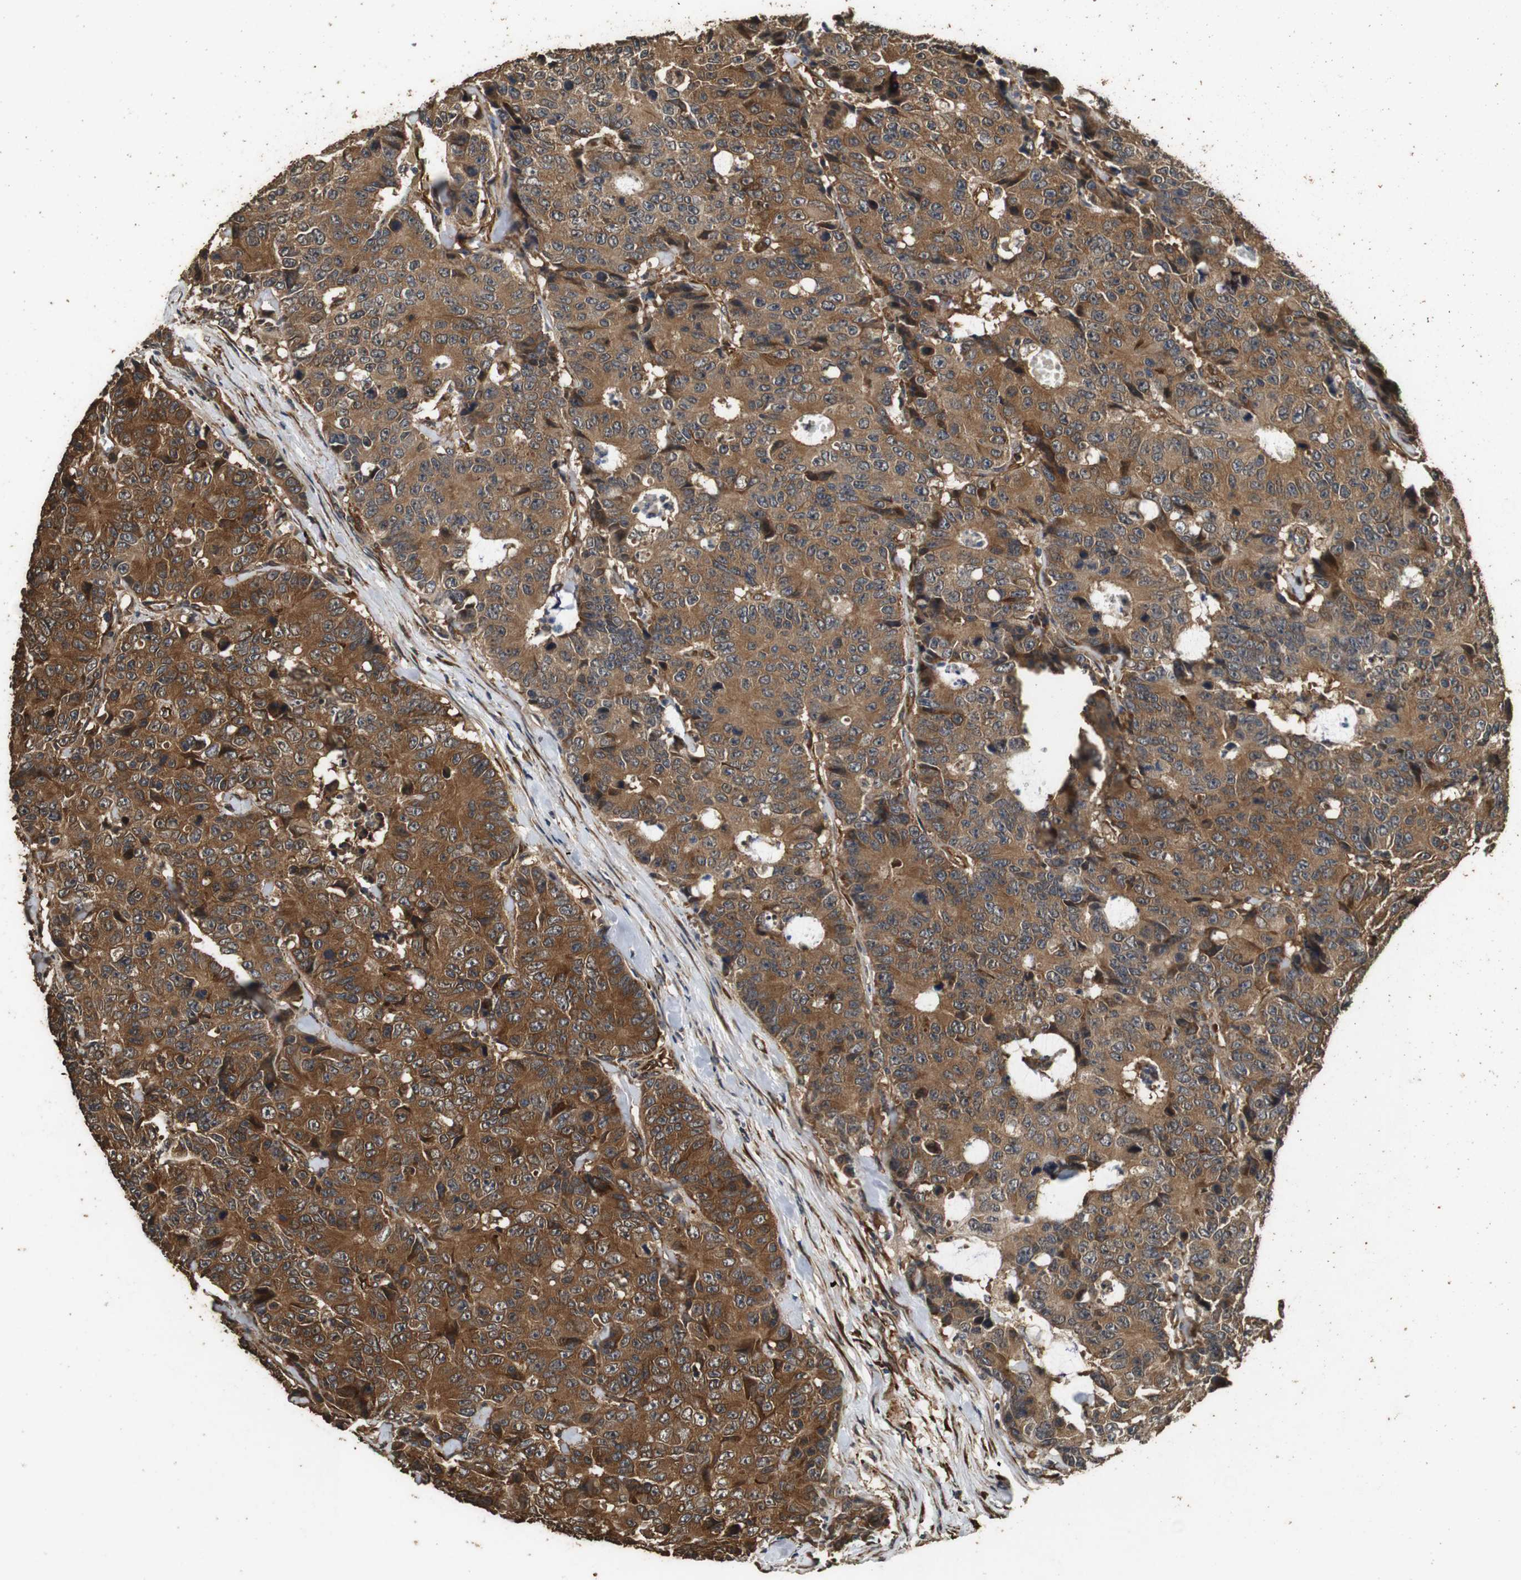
{"staining": {"intensity": "moderate", "quantity": ">75%", "location": "cytoplasmic/membranous"}, "tissue": "colorectal cancer", "cell_type": "Tumor cells", "image_type": "cancer", "snomed": [{"axis": "morphology", "description": "Adenocarcinoma, NOS"}, {"axis": "topography", "description": "Colon"}], "caption": "There is medium levels of moderate cytoplasmic/membranous expression in tumor cells of colorectal cancer, as demonstrated by immunohistochemical staining (brown color).", "gene": "CNPY4", "patient": {"sex": "female", "age": 86}}